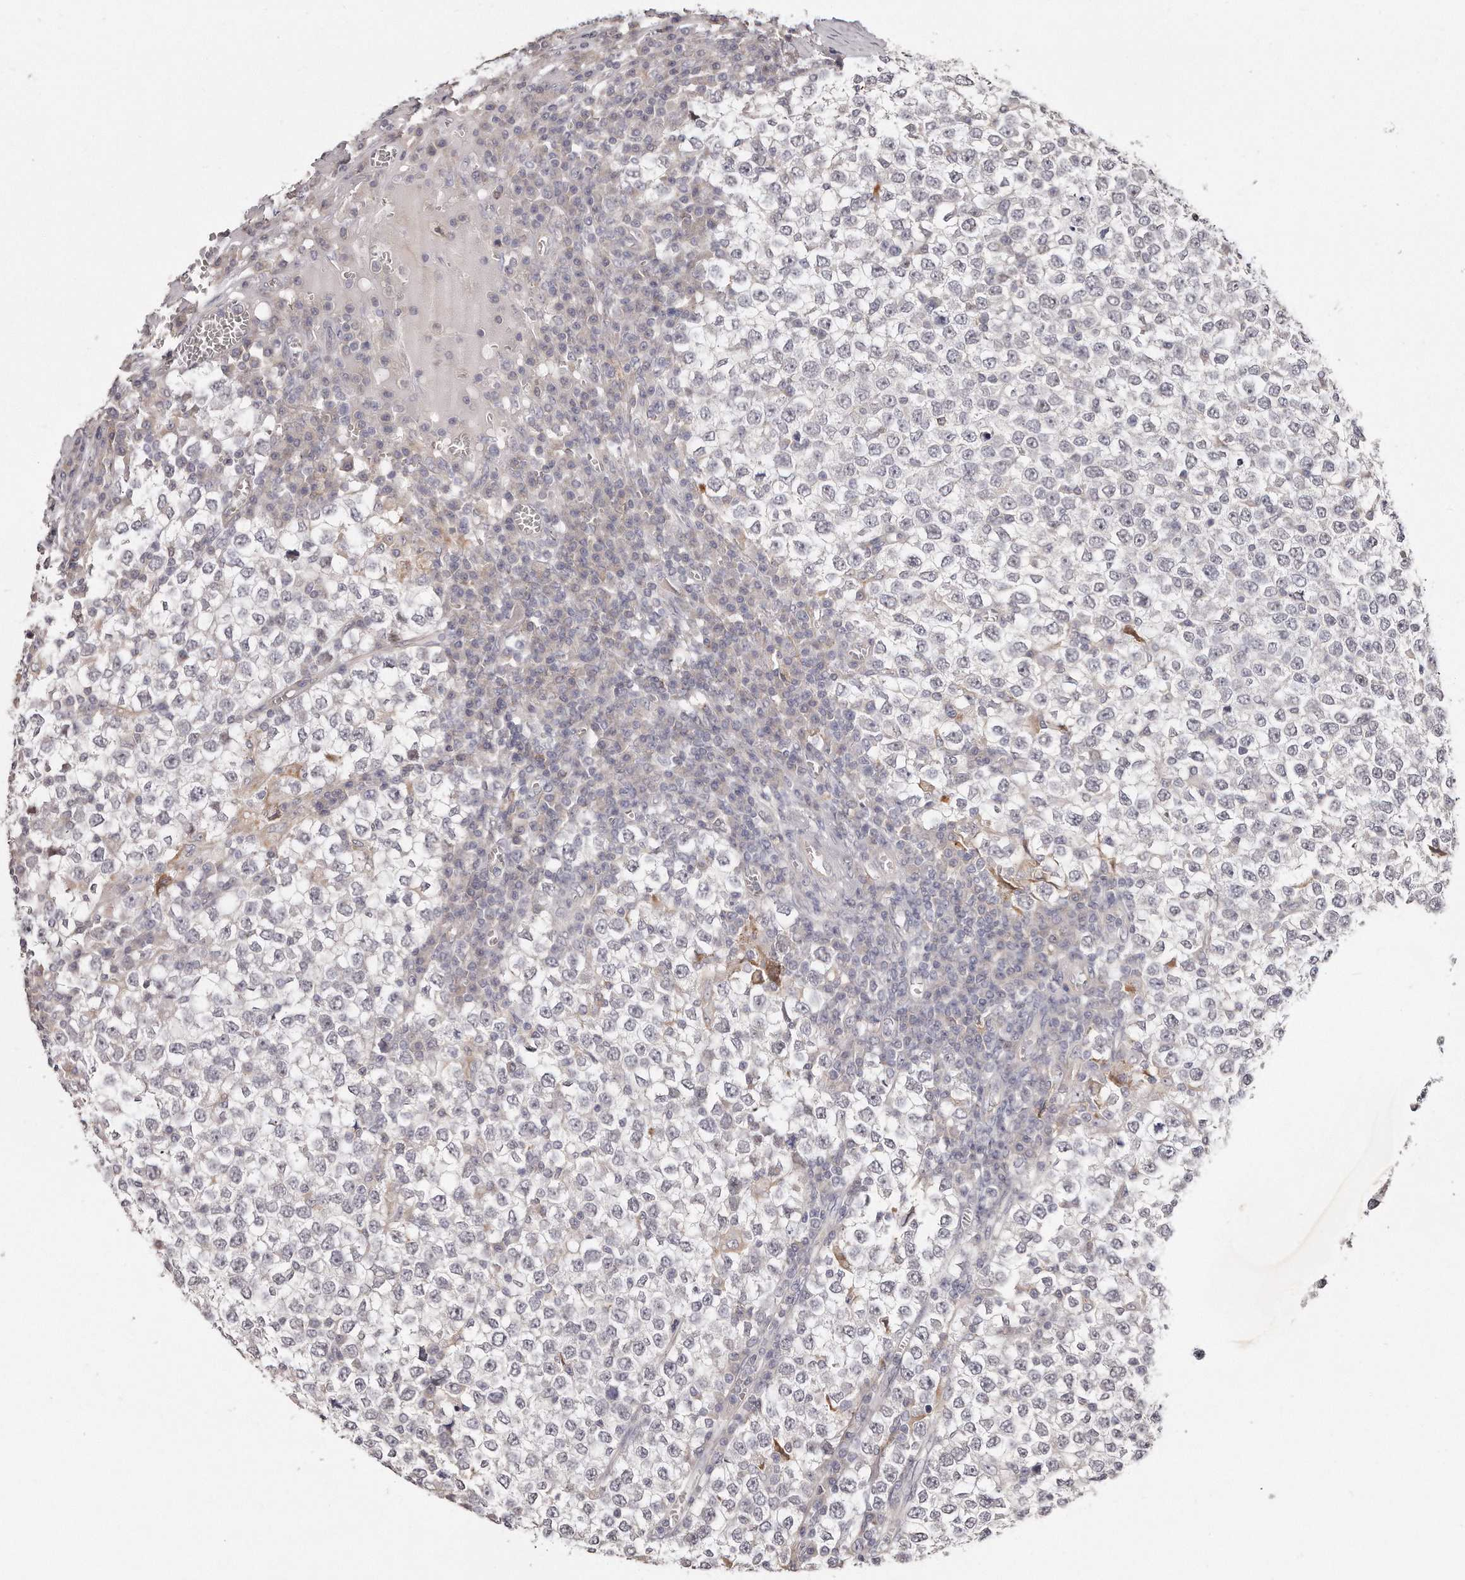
{"staining": {"intensity": "negative", "quantity": "none", "location": "none"}, "tissue": "testis cancer", "cell_type": "Tumor cells", "image_type": "cancer", "snomed": [{"axis": "morphology", "description": "Seminoma, NOS"}, {"axis": "topography", "description": "Testis"}], "caption": "IHC of seminoma (testis) demonstrates no expression in tumor cells. (Stains: DAB immunohistochemistry with hematoxylin counter stain, Microscopy: brightfield microscopy at high magnification).", "gene": "TTLL4", "patient": {"sex": "male", "age": 65}}